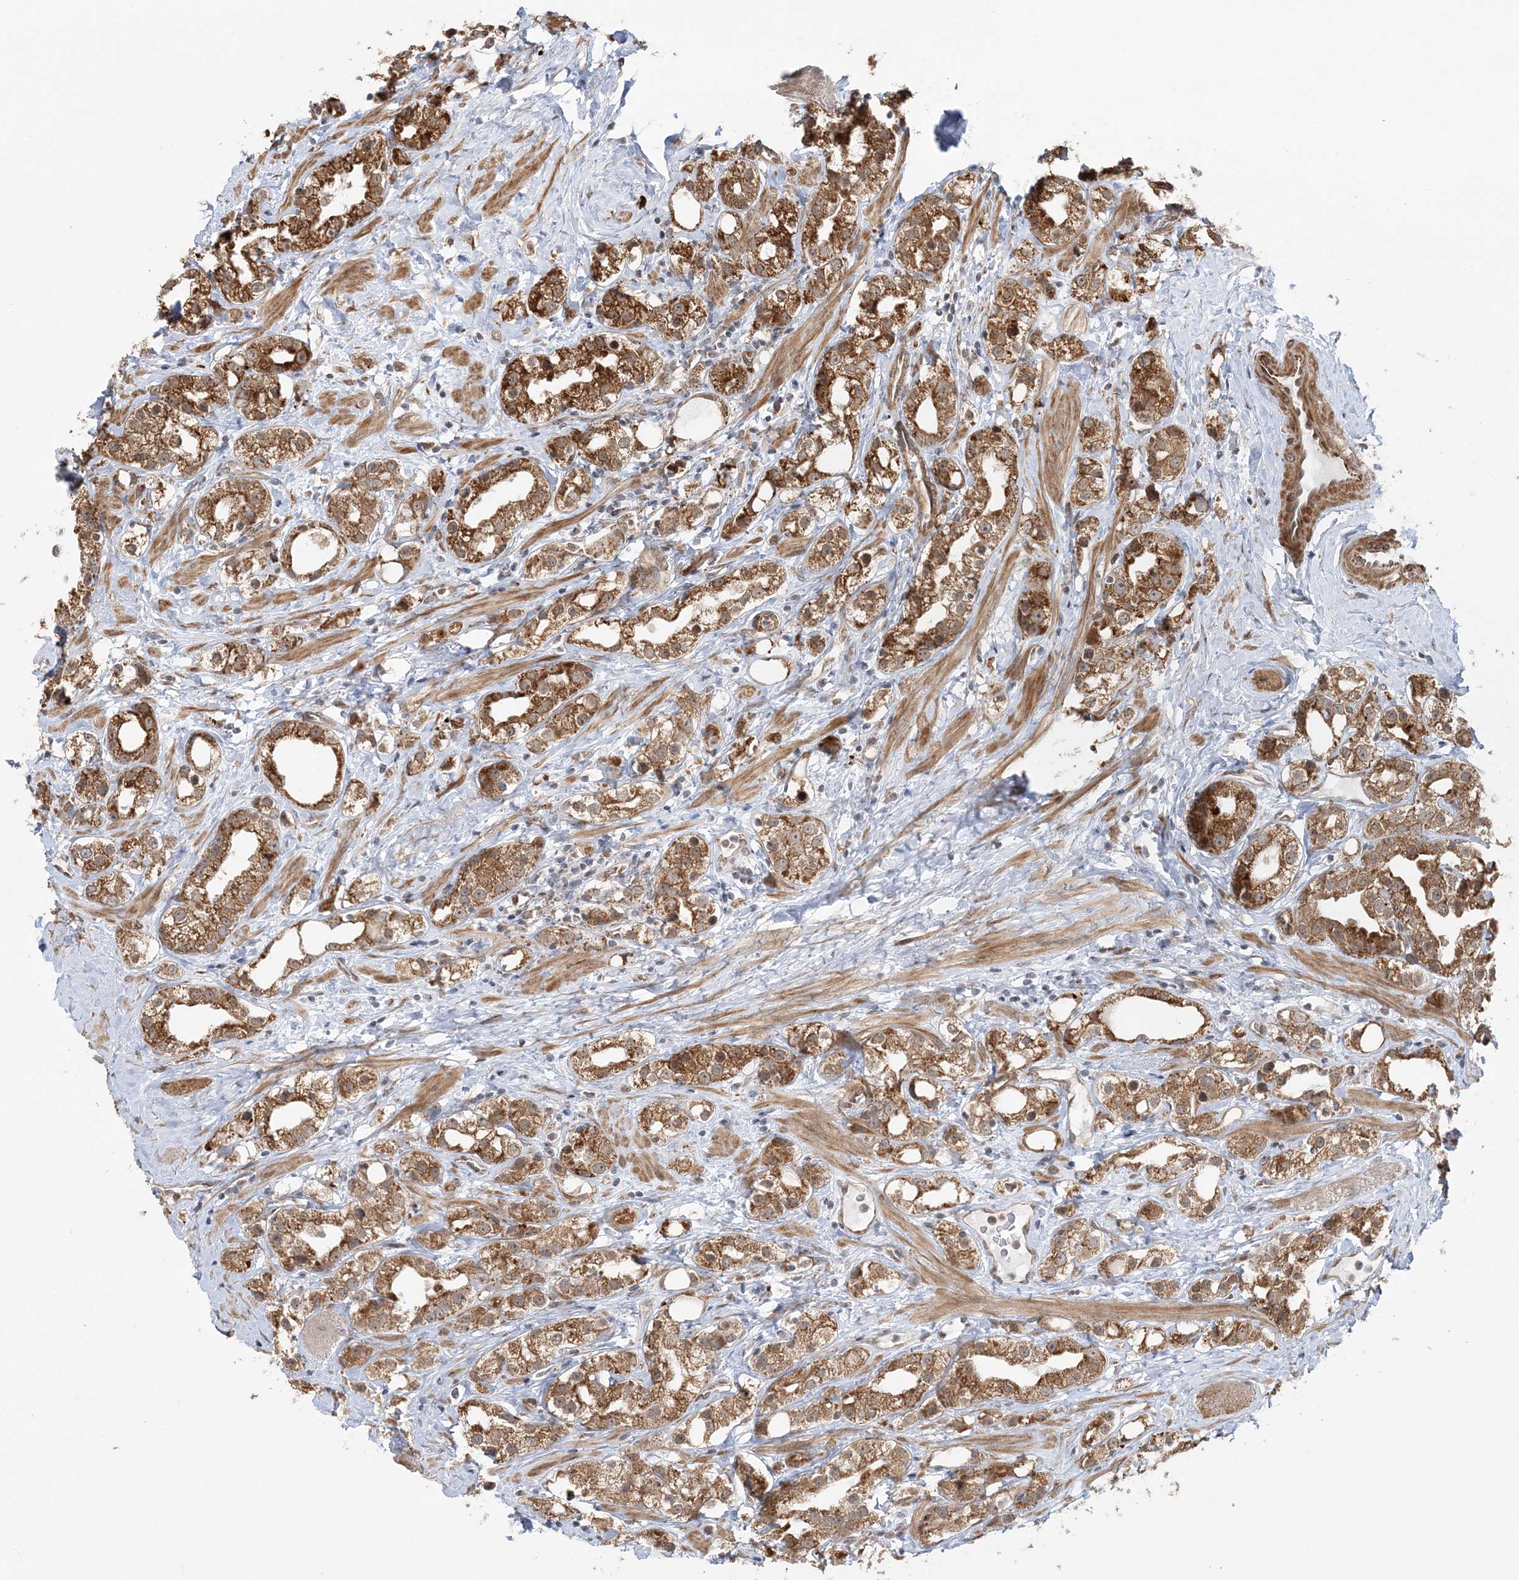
{"staining": {"intensity": "strong", "quantity": ">75%", "location": "cytoplasmic/membranous"}, "tissue": "prostate cancer", "cell_type": "Tumor cells", "image_type": "cancer", "snomed": [{"axis": "morphology", "description": "Adenocarcinoma, NOS"}, {"axis": "topography", "description": "Prostate"}], "caption": "Strong cytoplasmic/membranous protein positivity is seen in approximately >75% of tumor cells in prostate adenocarcinoma. (brown staining indicates protein expression, while blue staining denotes nuclei).", "gene": "MRPL47", "patient": {"sex": "male", "age": 79}}